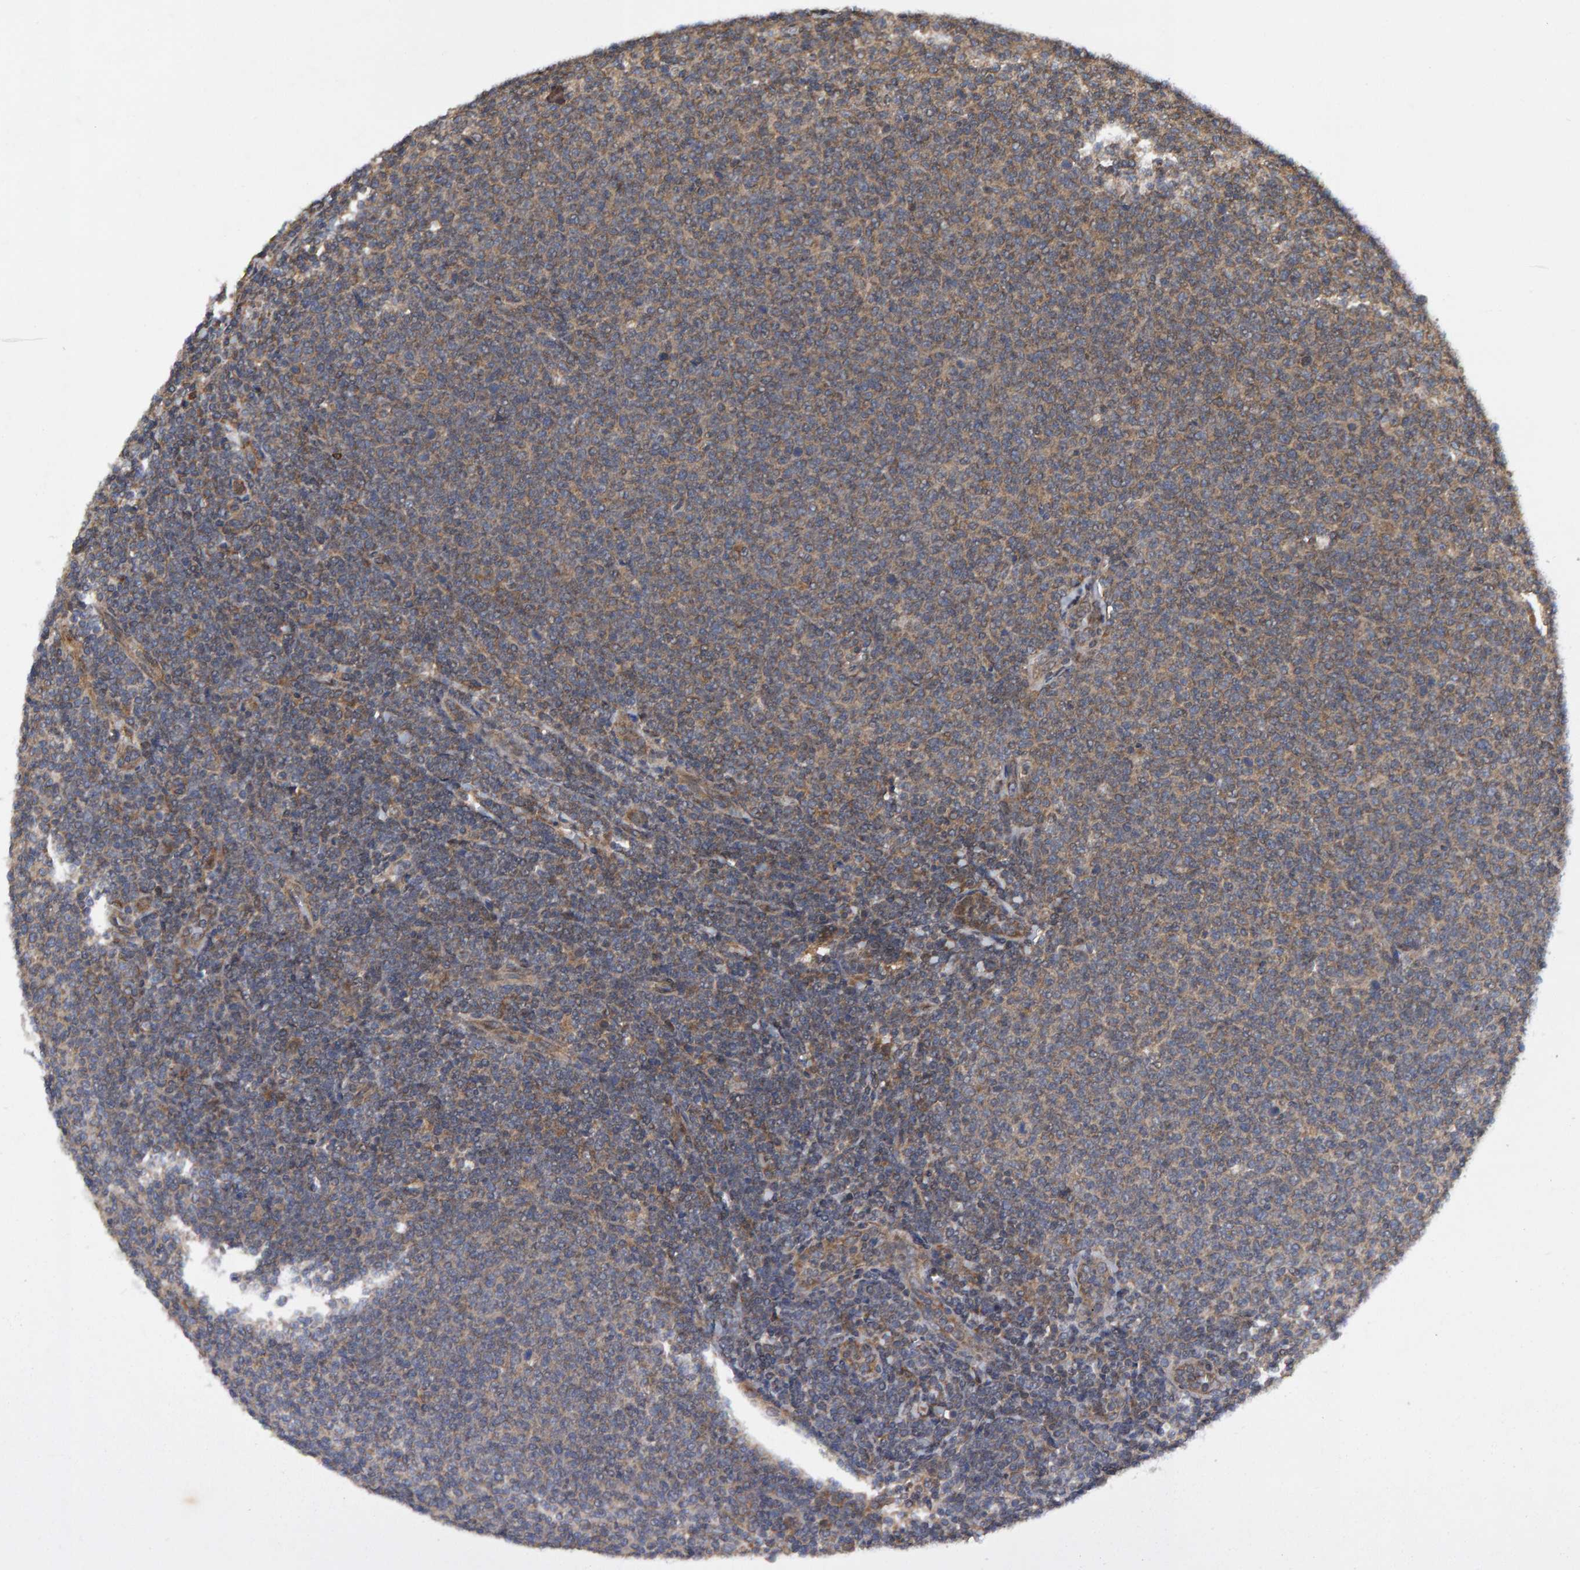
{"staining": {"intensity": "weak", "quantity": ">75%", "location": "cytoplasmic/membranous"}, "tissue": "lymphoma", "cell_type": "Tumor cells", "image_type": "cancer", "snomed": [{"axis": "morphology", "description": "Malignant lymphoma, non-Hodgkin's type, Low grade"}, {"axis": "topography", "description": "Lymph node"}], "caption": "Immunohistochemistry histopathology image of neoplastic tissue: human lymphoma stained using immunohistochemistry (IHC) reveals low levels of weak protein expression localized specifically in the cytoplasmic/membranous of tumor cells, appearing as a cytoplasmic/membranous brown color.", "gene": "GAB2", "patient": {"sex": "male", "age": 66}}